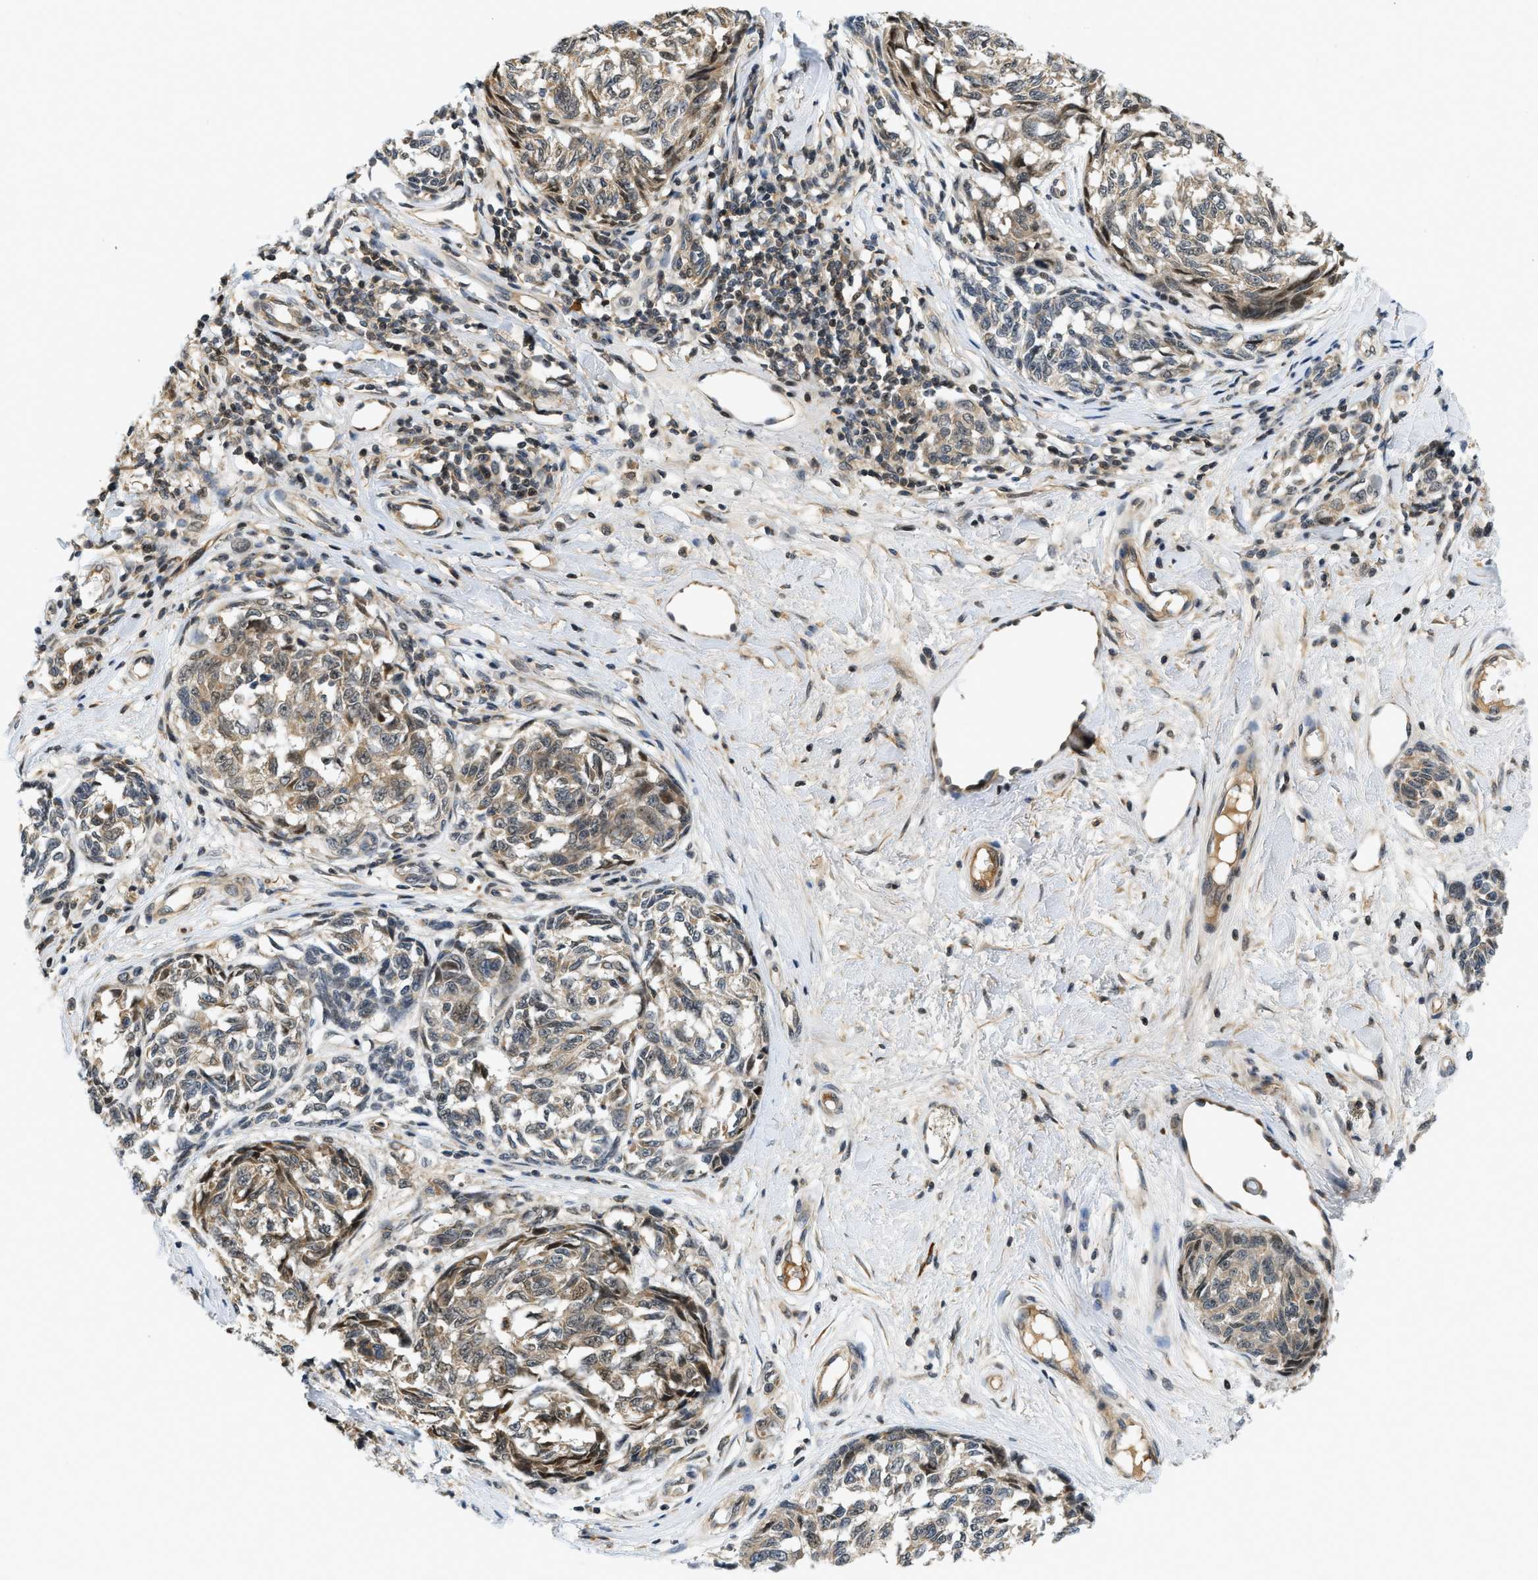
{"staining": {"intensity": "moderate", "quantity": "25%-75%", "location": "cytoplasmic/membranous,nuclear"}, "tissue": "melanoma", "cell_type": "Tumor cells", "image_type": "cancer", "snomed": [{"axis": "morphology", "description": "Malignant melanoma, NOS"}, {"axis": "topography", "description": "Skin"}], "caption": "Brown immunohistochemical staining in malignant melanoma demonstrates moderate cytoplasmic/membranous and nuclear staining in approximately 25%-75% of tumor cells. Using DAB (brown) and hematoxylin (blue) stains, captured at high magnification using brightfield microscopy.", "gene": "KMT2A", "patient": {"sex": "female", "age": 64}}